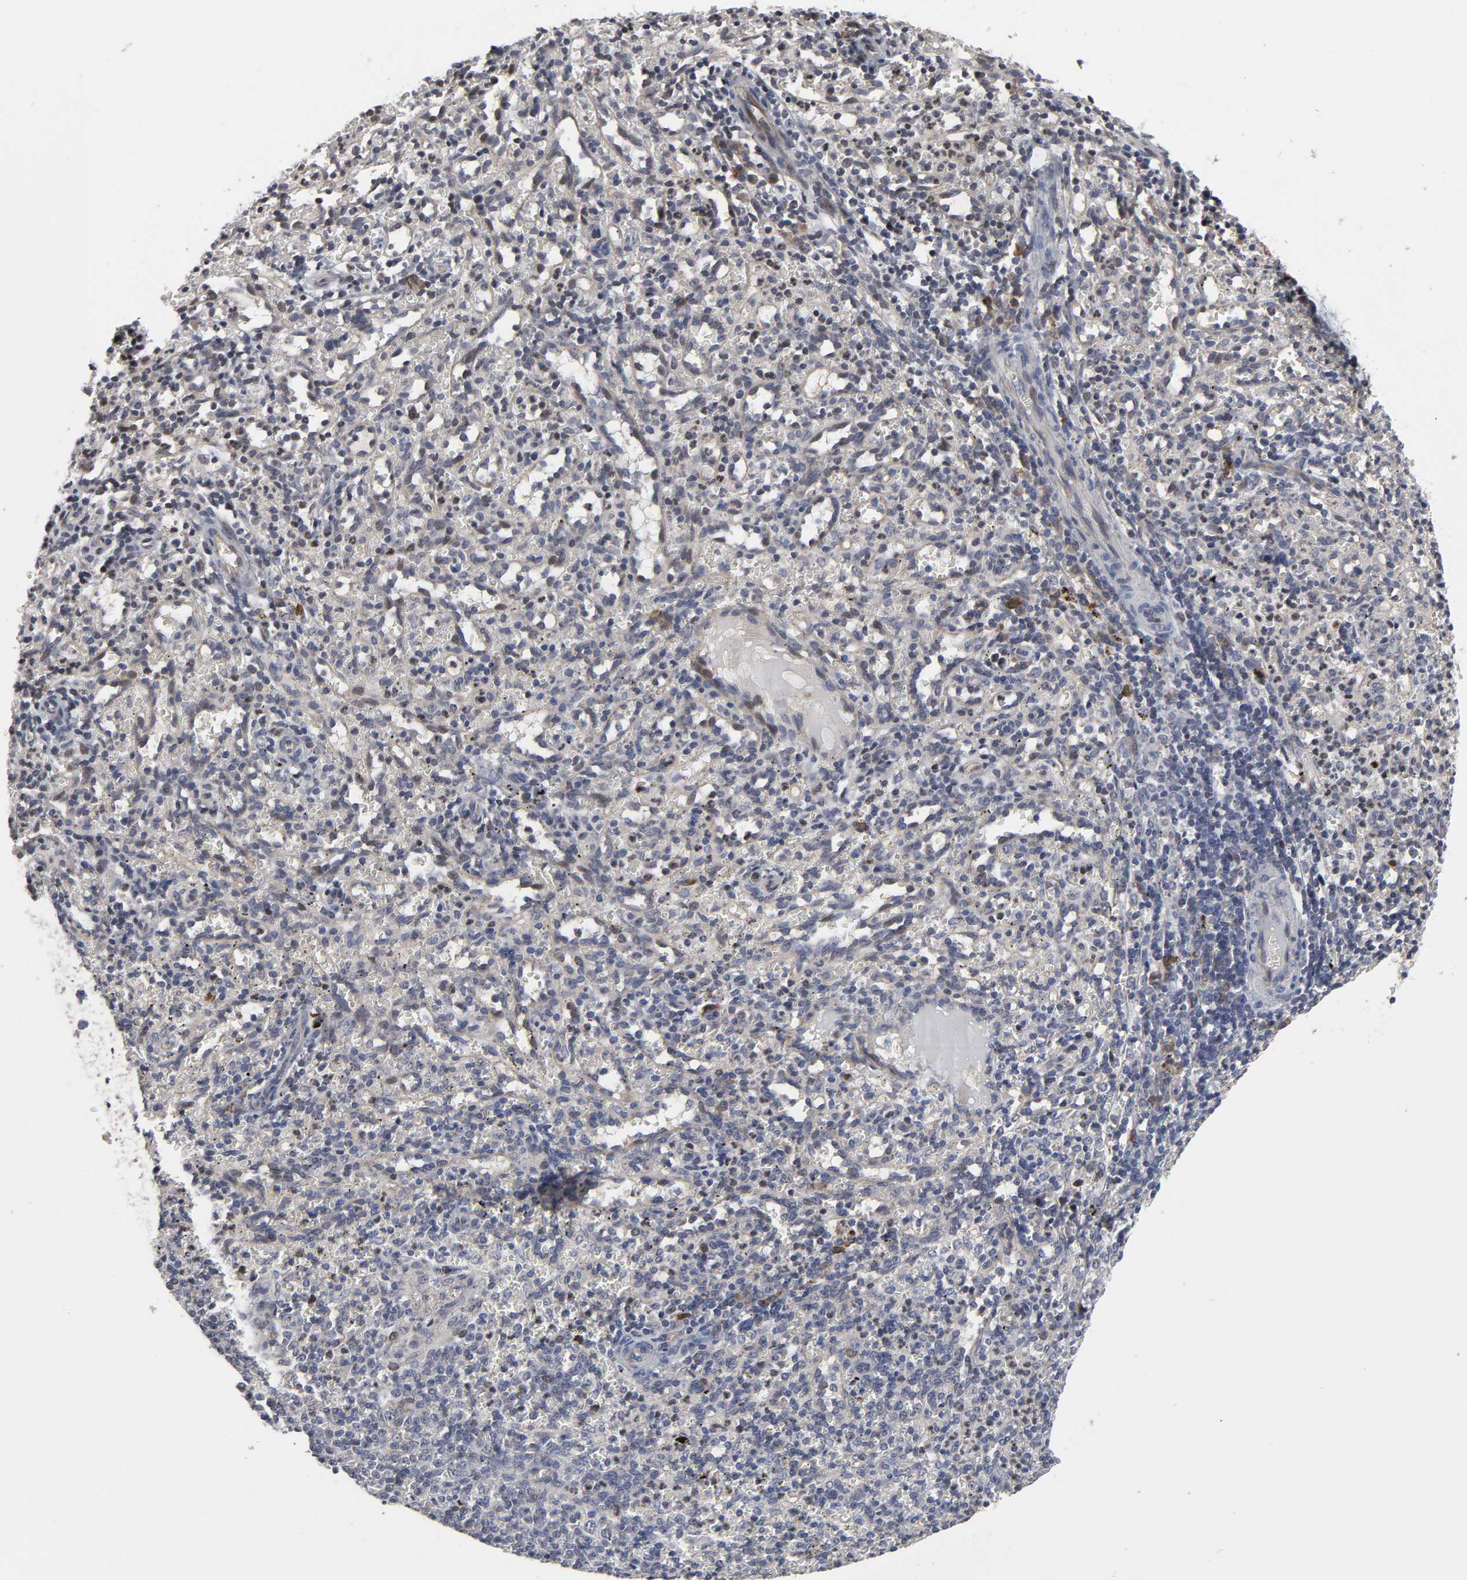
{"staining": {"intensity": "negative", "quantity": "none", "location": "none"}, "tissue": "spleen", "cell_type": "Cells in red pulp", "image_type": "normal", "snomed": [{"axis": "morphology", "description": "Normal tissue, NOS"}, {"axis": "topography", "description": "Spleen"}], "caption": "This is a photomicrograph of immunohistochemistry (IHC) staining of unremarkable spleen, which shows no expression in cells in red pulp.", "gene": "HNF4A", "patient": {"sex": "female", "age": 10}}